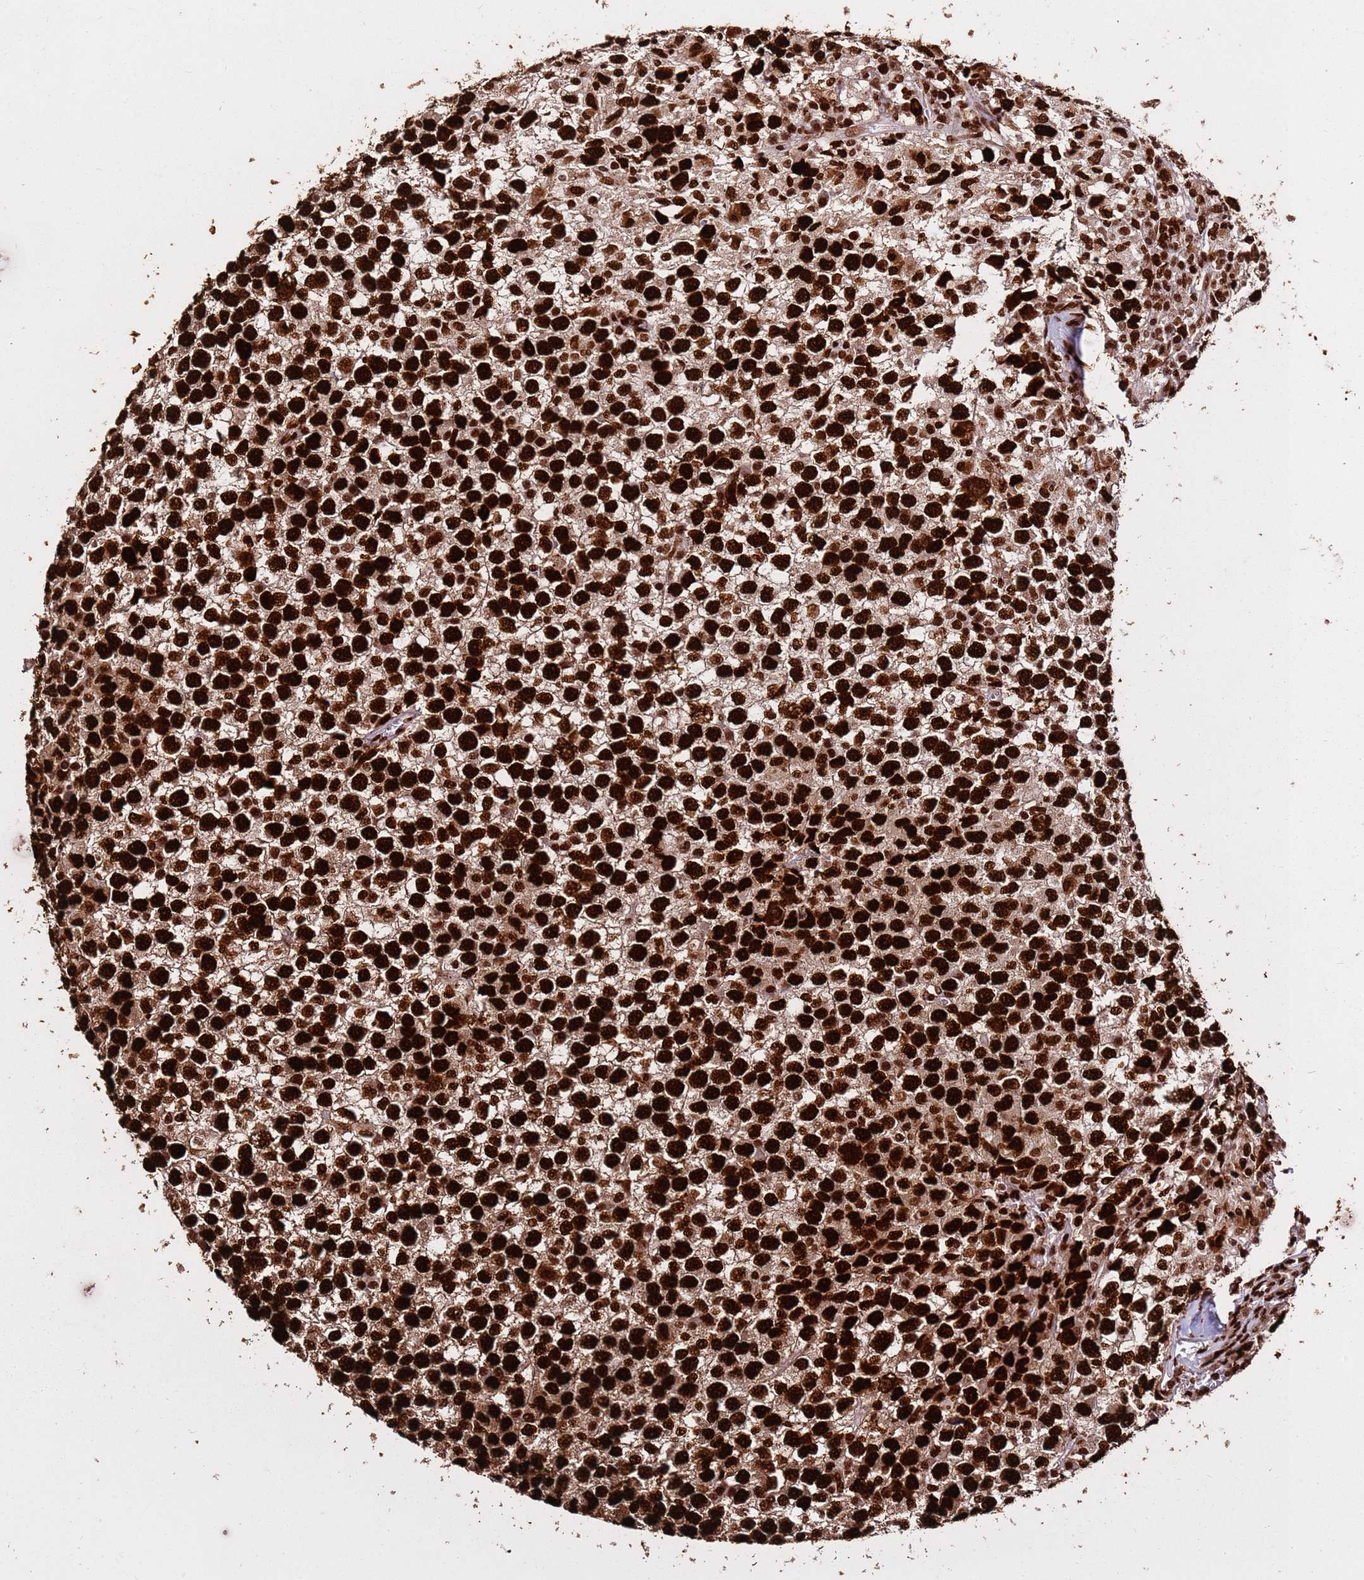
{"staining": {"intensity": "strong", "quantity": ">75%", "location": "nuclear"}, "tissue": "testis cancer", "cell_type": "Tumor cells", "image_type": "cancer", "snomed": [{"axis": "morphology", "description": "Seminoma, NOS"}, {"axis": "topography", "description": "Testis"}], "caption": "Tumor cells exhibit high levels of strong nuclear positivity in about >75% of cells in human seminoma (testis).", "gene": "HNRNPAB", "patient": {"sex": "male", "age": 65}}